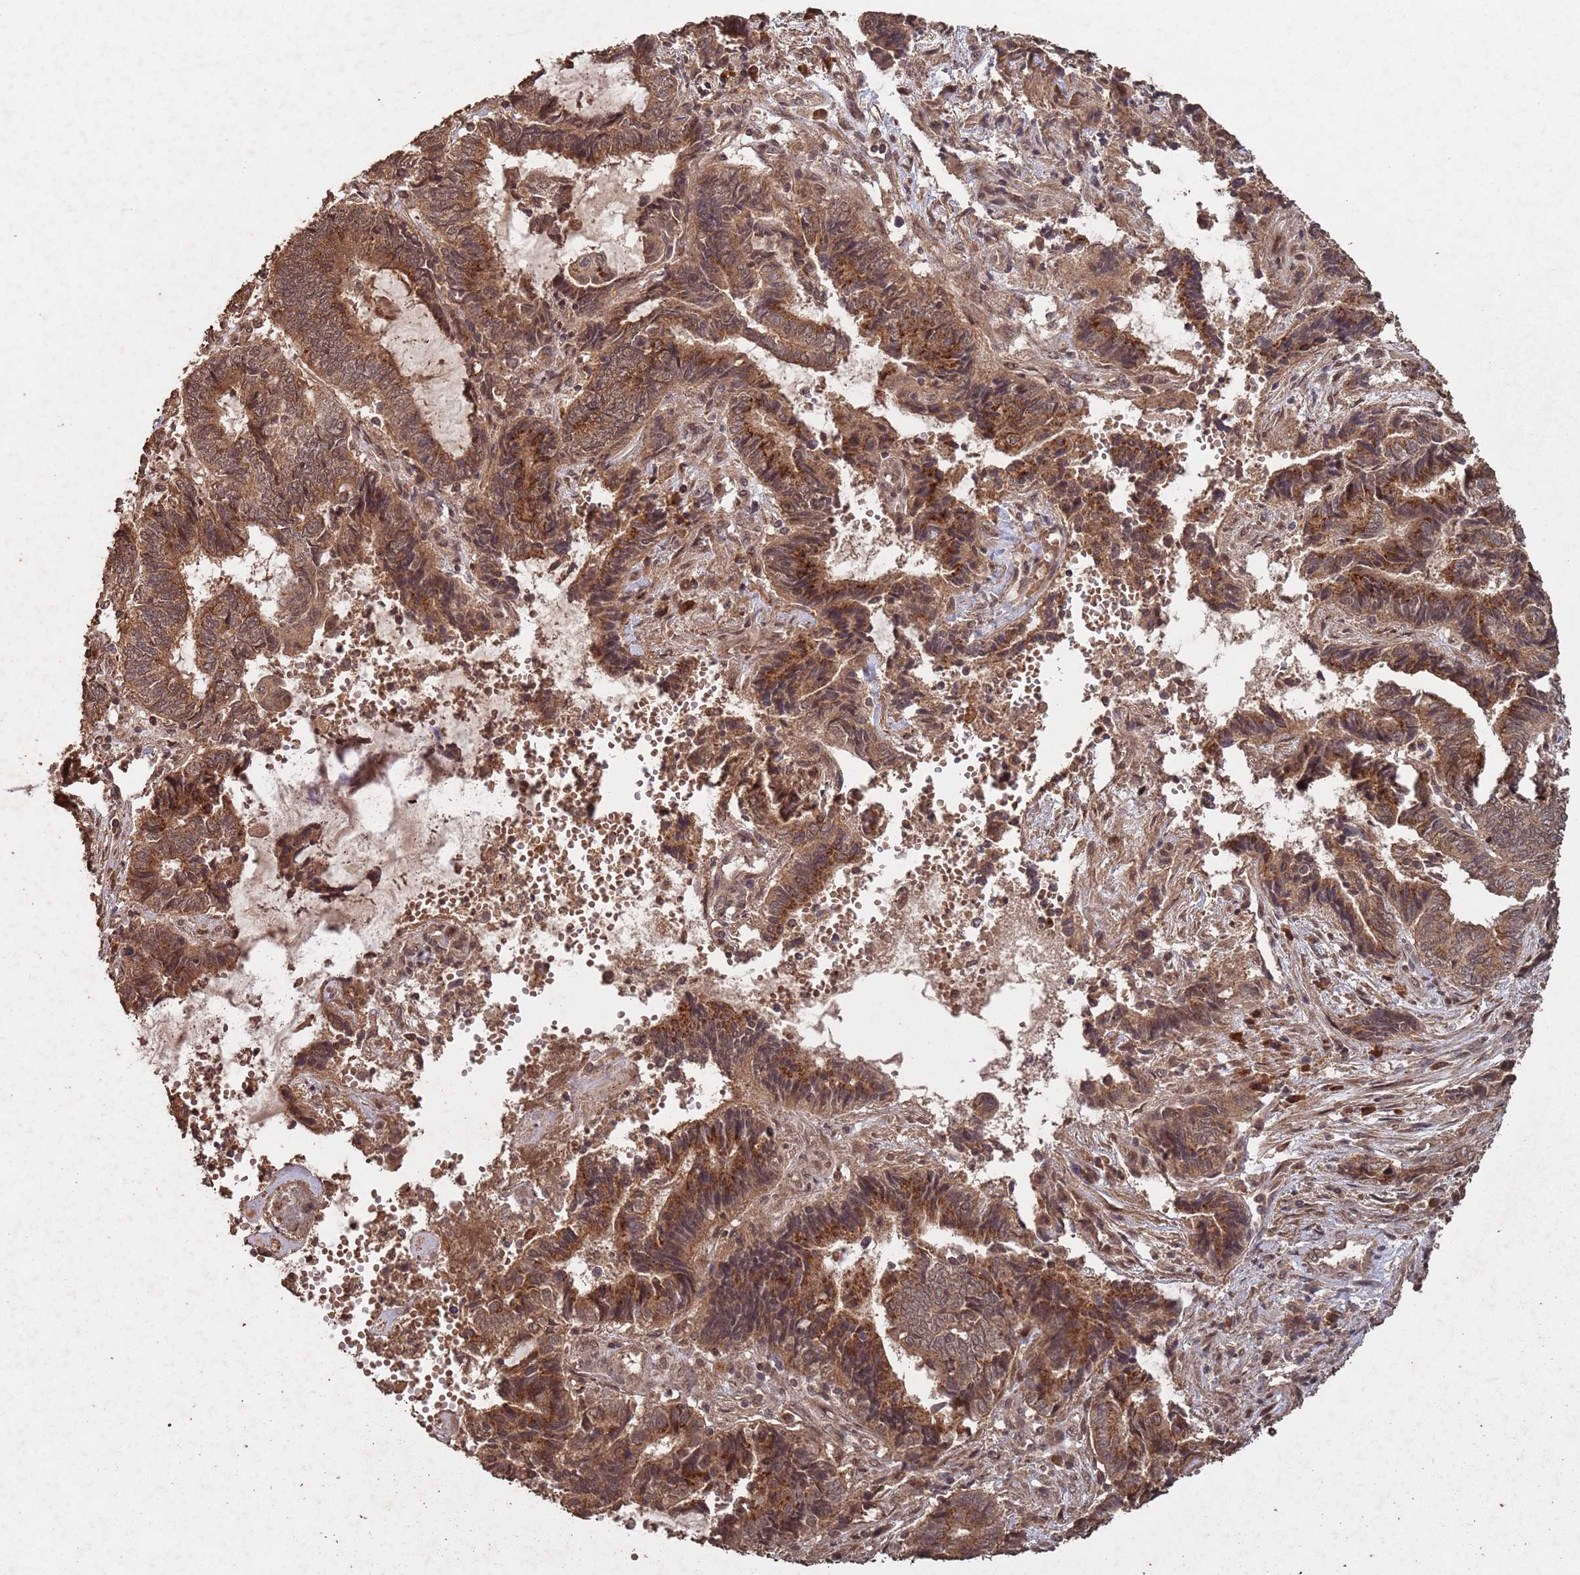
{"staining": {"intensity": "moderate", "quantity": ">75%", "location": "cytoplasmic/membranous,nuclear"}, "tissue": "endometrial cancer", "cell_type": "Tumor cells", "image_type": "cancer", "snomed": [{"axis": "morphology", "description": "Adenocarcinoma, NOS"}, {"axis": "topography", "description": "Uterus"}, {"axis": "topography", "description": "Endometrium"}], "caption": "A micrograph of human adenocarcinoma (endometrial) stained for a protein reveals moderate cytoplasmic/membranous and nuclear brown staining in tumor cells. The protein of interest is stained brown, and the nuclei are stained in blue (DAB IHC with brightfield microscopy, high magnification).", "gene": "FRAT1", "patient": {"sex": "female", "age": 70}}